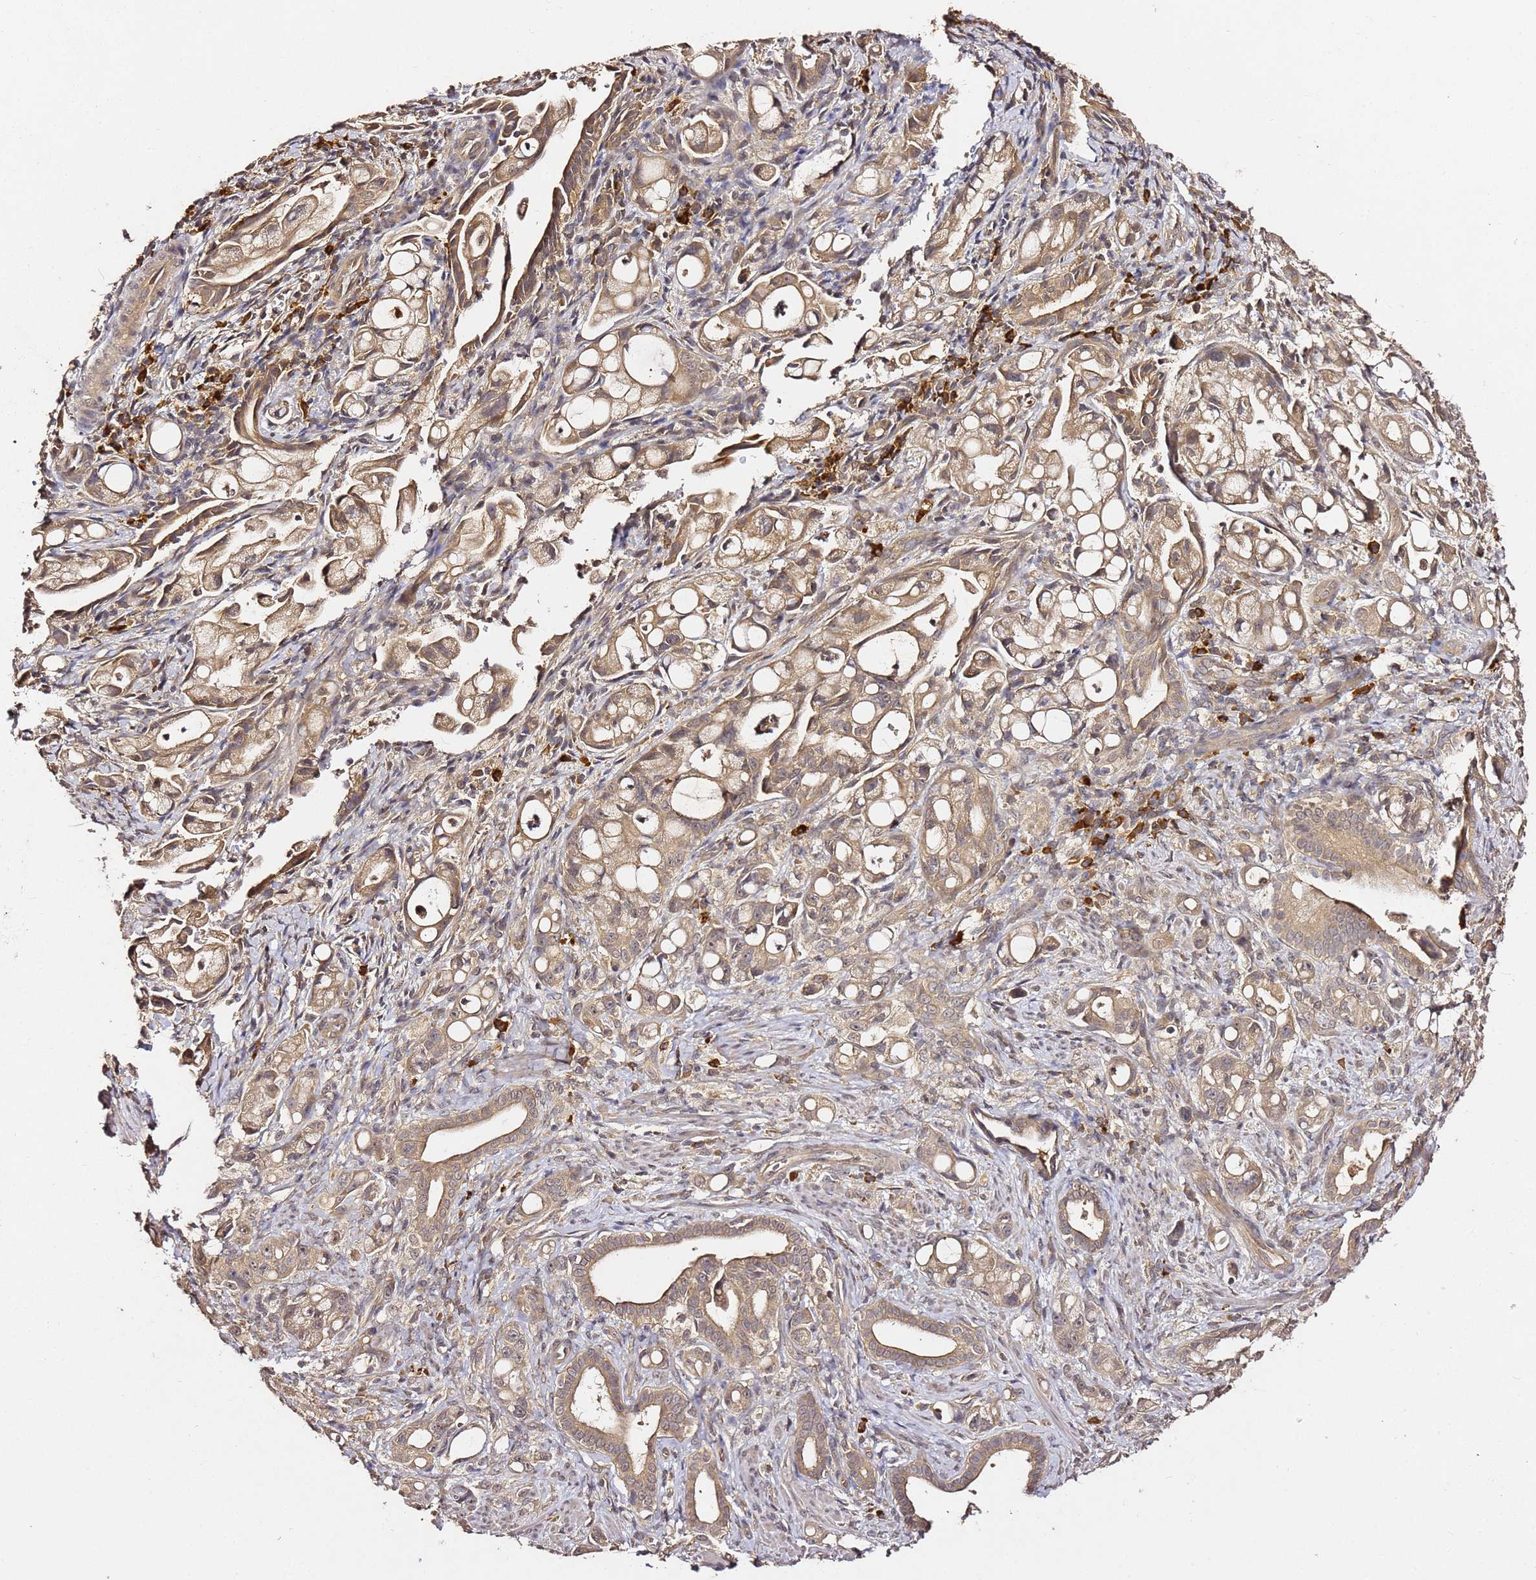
{"staining": {"intensity": "moderate", "quantity": ">75%", "location": "cytoplasmic/membranous"}, "tissue": "pancreatic cancer", "cell_type": "Tumor cells", "image_type": "cancer", "snomed": [{"axis": "morphology", "description": "Adenocarcinoma, NOS"}, {"axis": "topography", "description": "Pancreas"}], "caption": "Immunohistochemistry (IHC) image of neoplastic tissue: pancreatic cancer (adenocarcinoma) stained using immunohistochemistry demonstrates medium levels of moderate protein expression localized specifically in the cytoplasmic/membranous of tumor cells, appearing as a cytoplasmic/membranous brown color.", "gene": "C6orf136", "patient": {"sex": "male", "age": 68}}